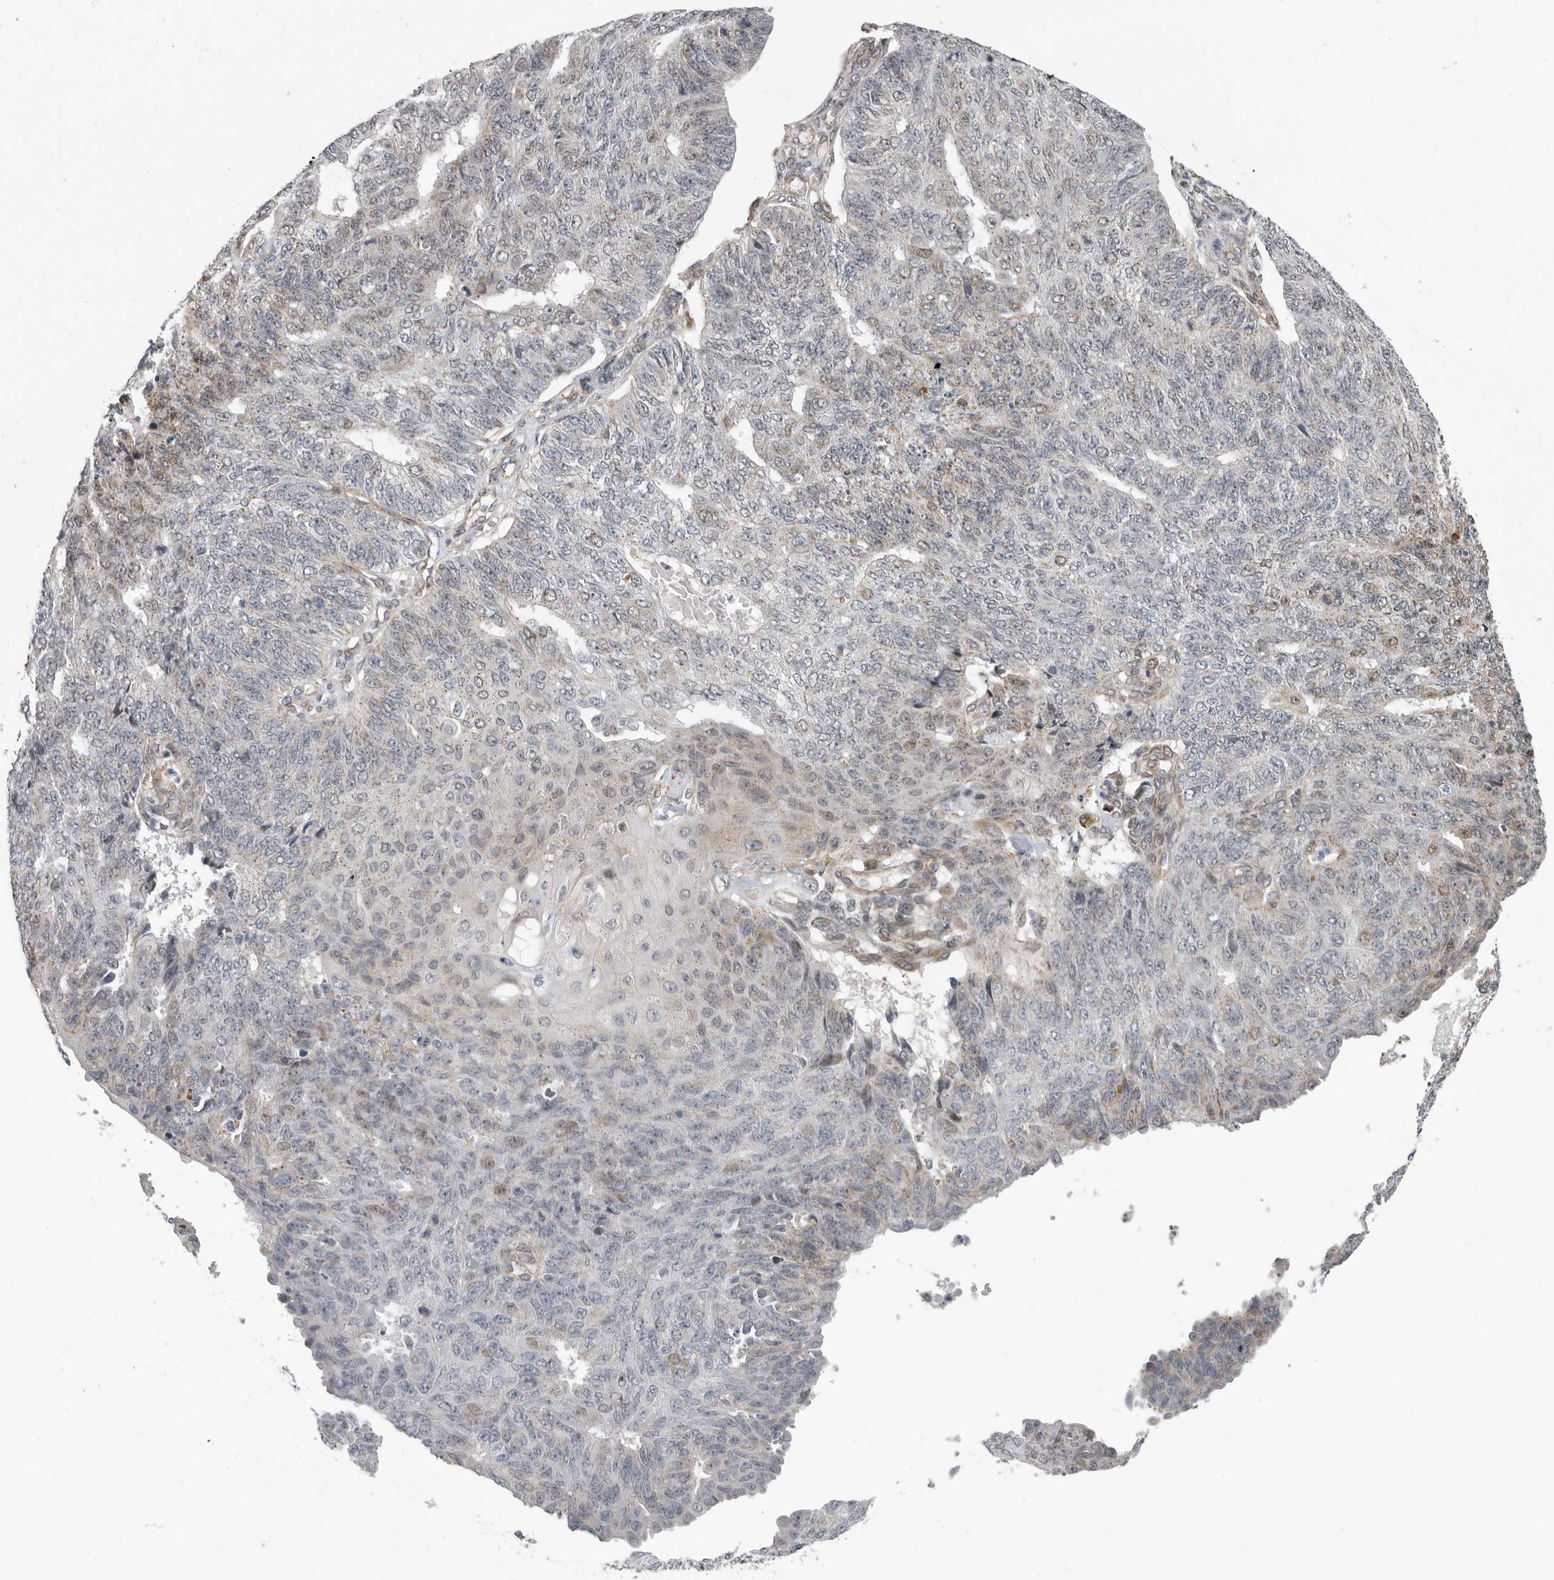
{"staining": {"intensity": "negative", "quantity": "none", "location": "none"}, "tissue": "endometrial cancer", "cell_type": "Tumor cells", "image_type": "cancer", "snomed": [{"axis": "morphology", "description": "Adenocarcinoma, NOS"}, {"axis": "topography", "description": "Endometrium"}], "caption": "Endometrial cancer (adenocarcinoma) stained for a protein using immunohistochemistry (IHC) shows no expression tumor cells.", "gene": "TMPRSS11F", "patient": {"sex": "female", "age": 32}}